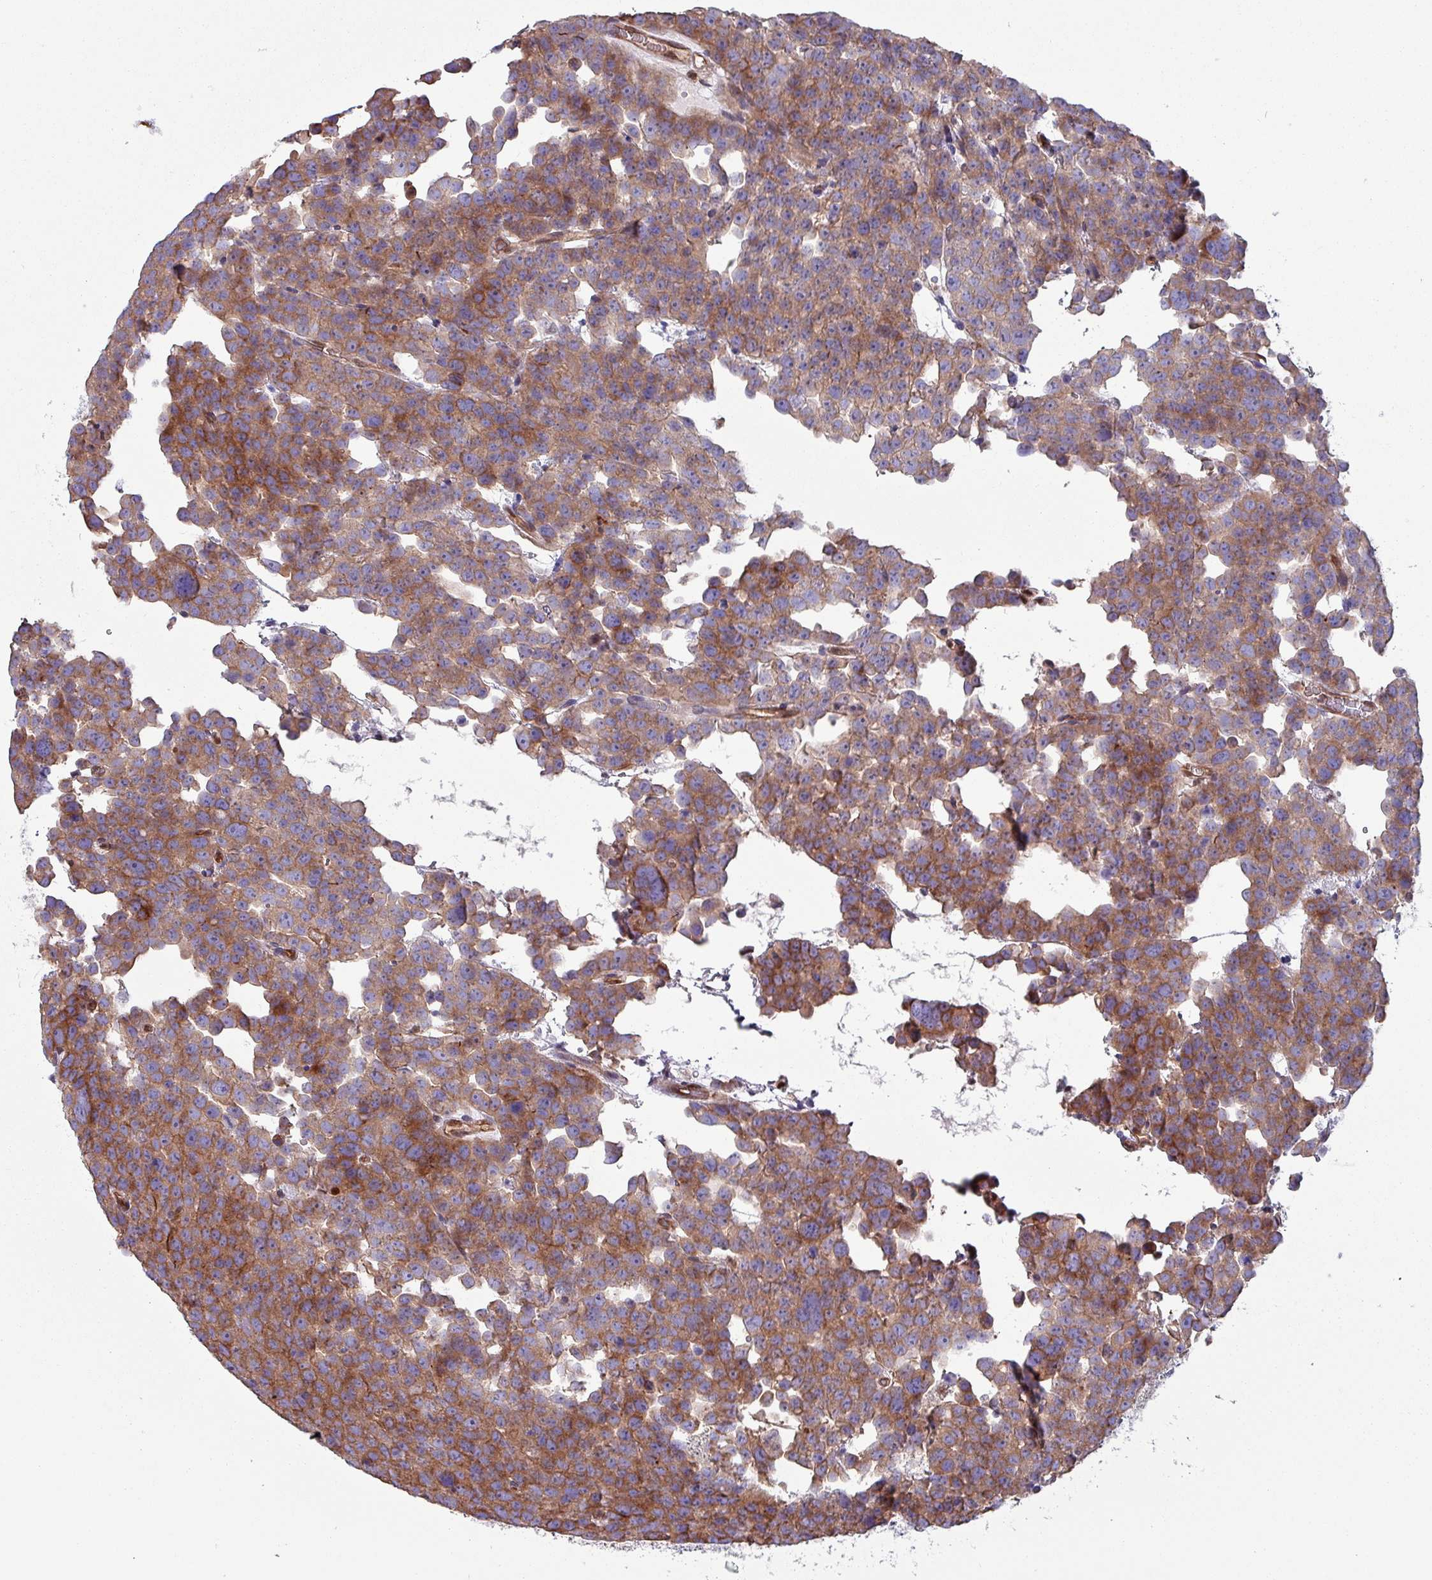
{"staining": {"intensity": "moderate", "quantity": ">75%", "location": "cytoplasmic/membranous"}, "tissue": "testis cancer", "cell_type": "Tumor cells", "image_type": "cancer", "snomed": [{"axis": "morphology", "description": "Seminoma, NOS"}, {"axis": "topography", "description": "Testis"}], "caption": "Human testis cancer (seminoma) stained with a brown dye shows moderate cytoplasmic/membranous positive staining in approximately >75% of tumor cells.", "gene": "PSMB8", "patient": {"sex": "male", "age": 71}}